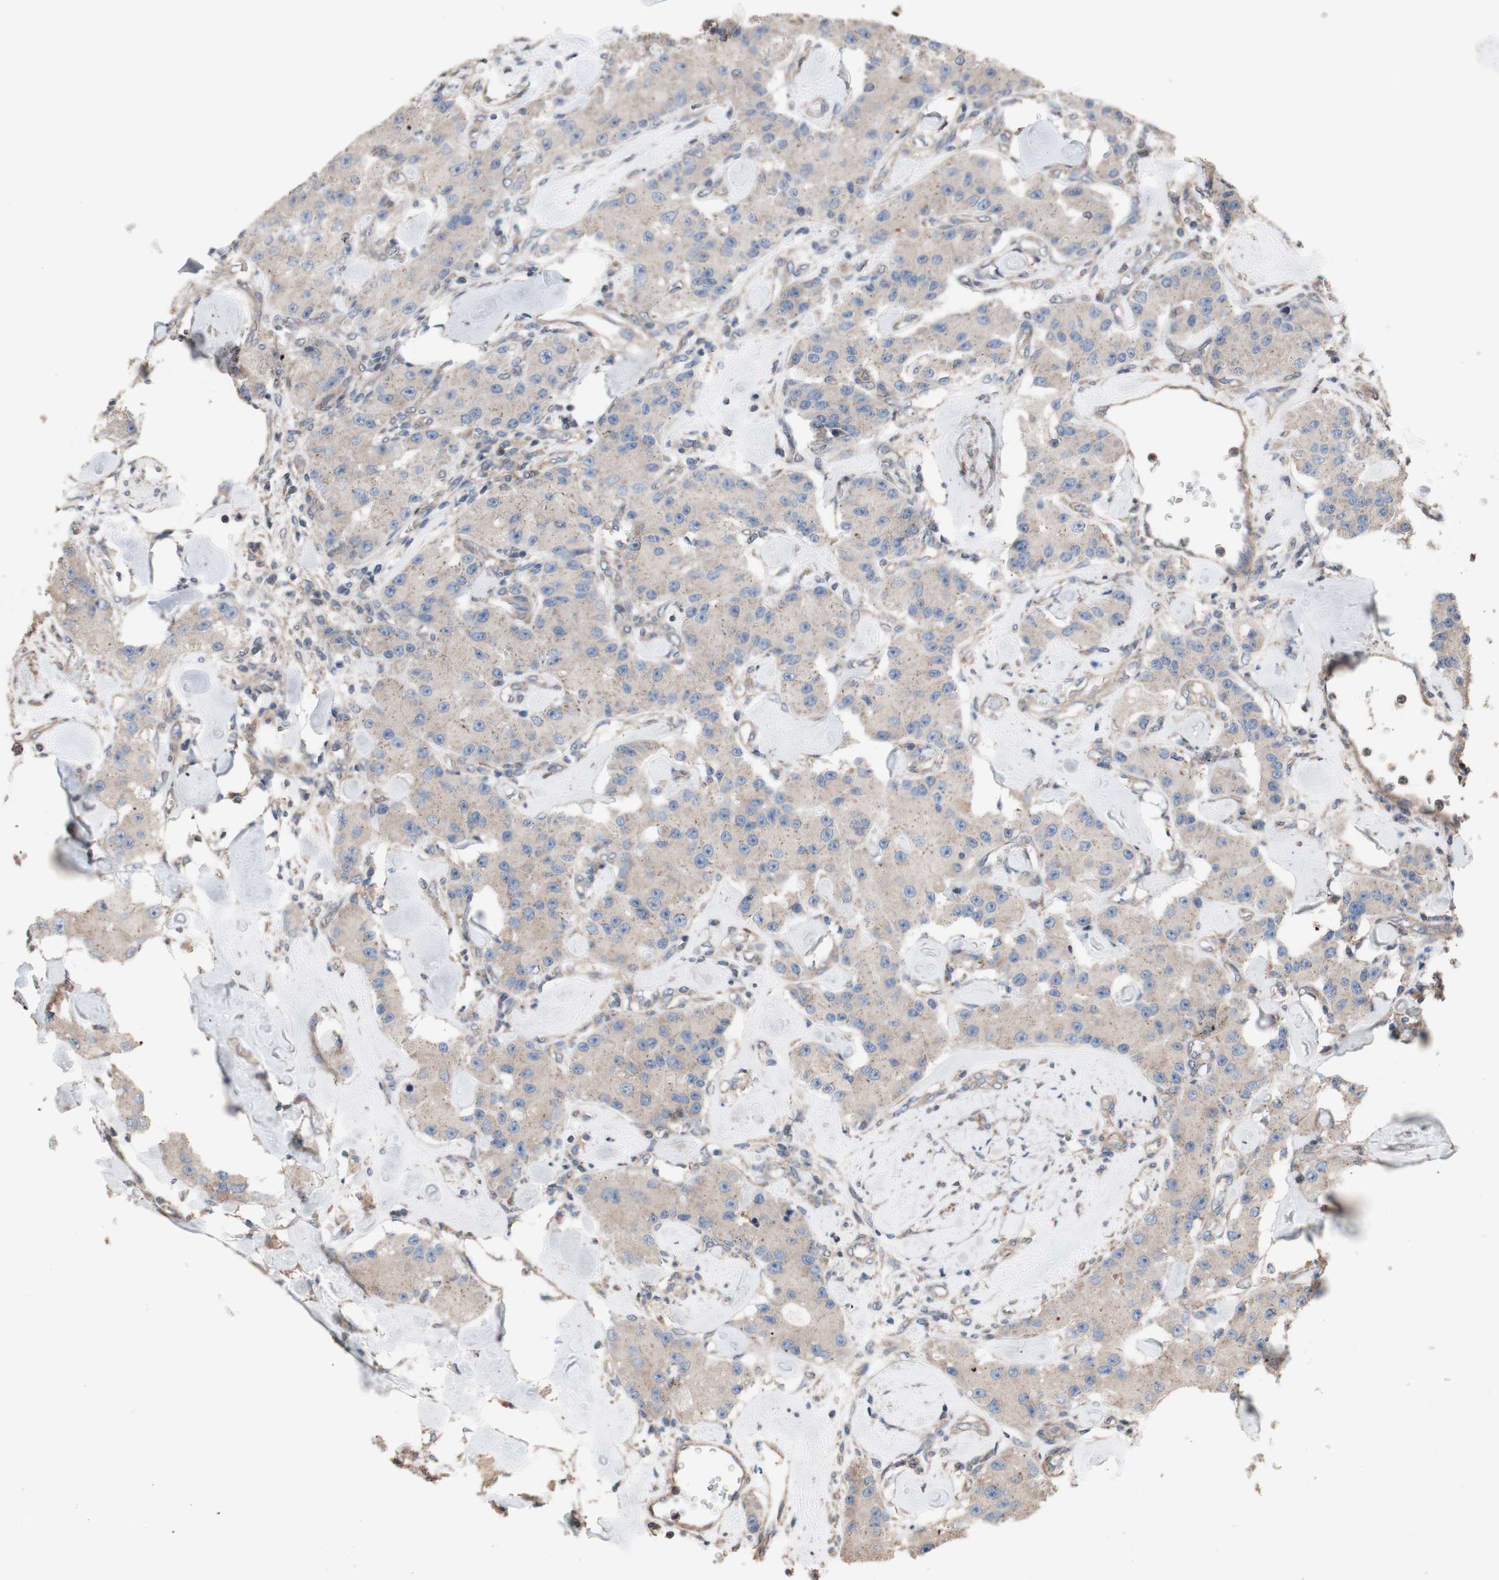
{"staining": {"intensity": "weak", "quantity": ">75%", "location": "cytoplasmic/membranous"}, "tissue": "carcinoid", "cell_type": "Tumor cells", "image_type": "cancer", "snomed": [{"axis": "morphology", "description": "Carcinoid, malignant, NOS"}, {"axis": "topography", "description": "Pancreas"}], "caption": "A brown stain highlights weak cytoplasmic/membranous staining of a protein in human carcinoid tumor cells.", "gene": "COPB1", "patient": {"sex": "male", "age": 41}}